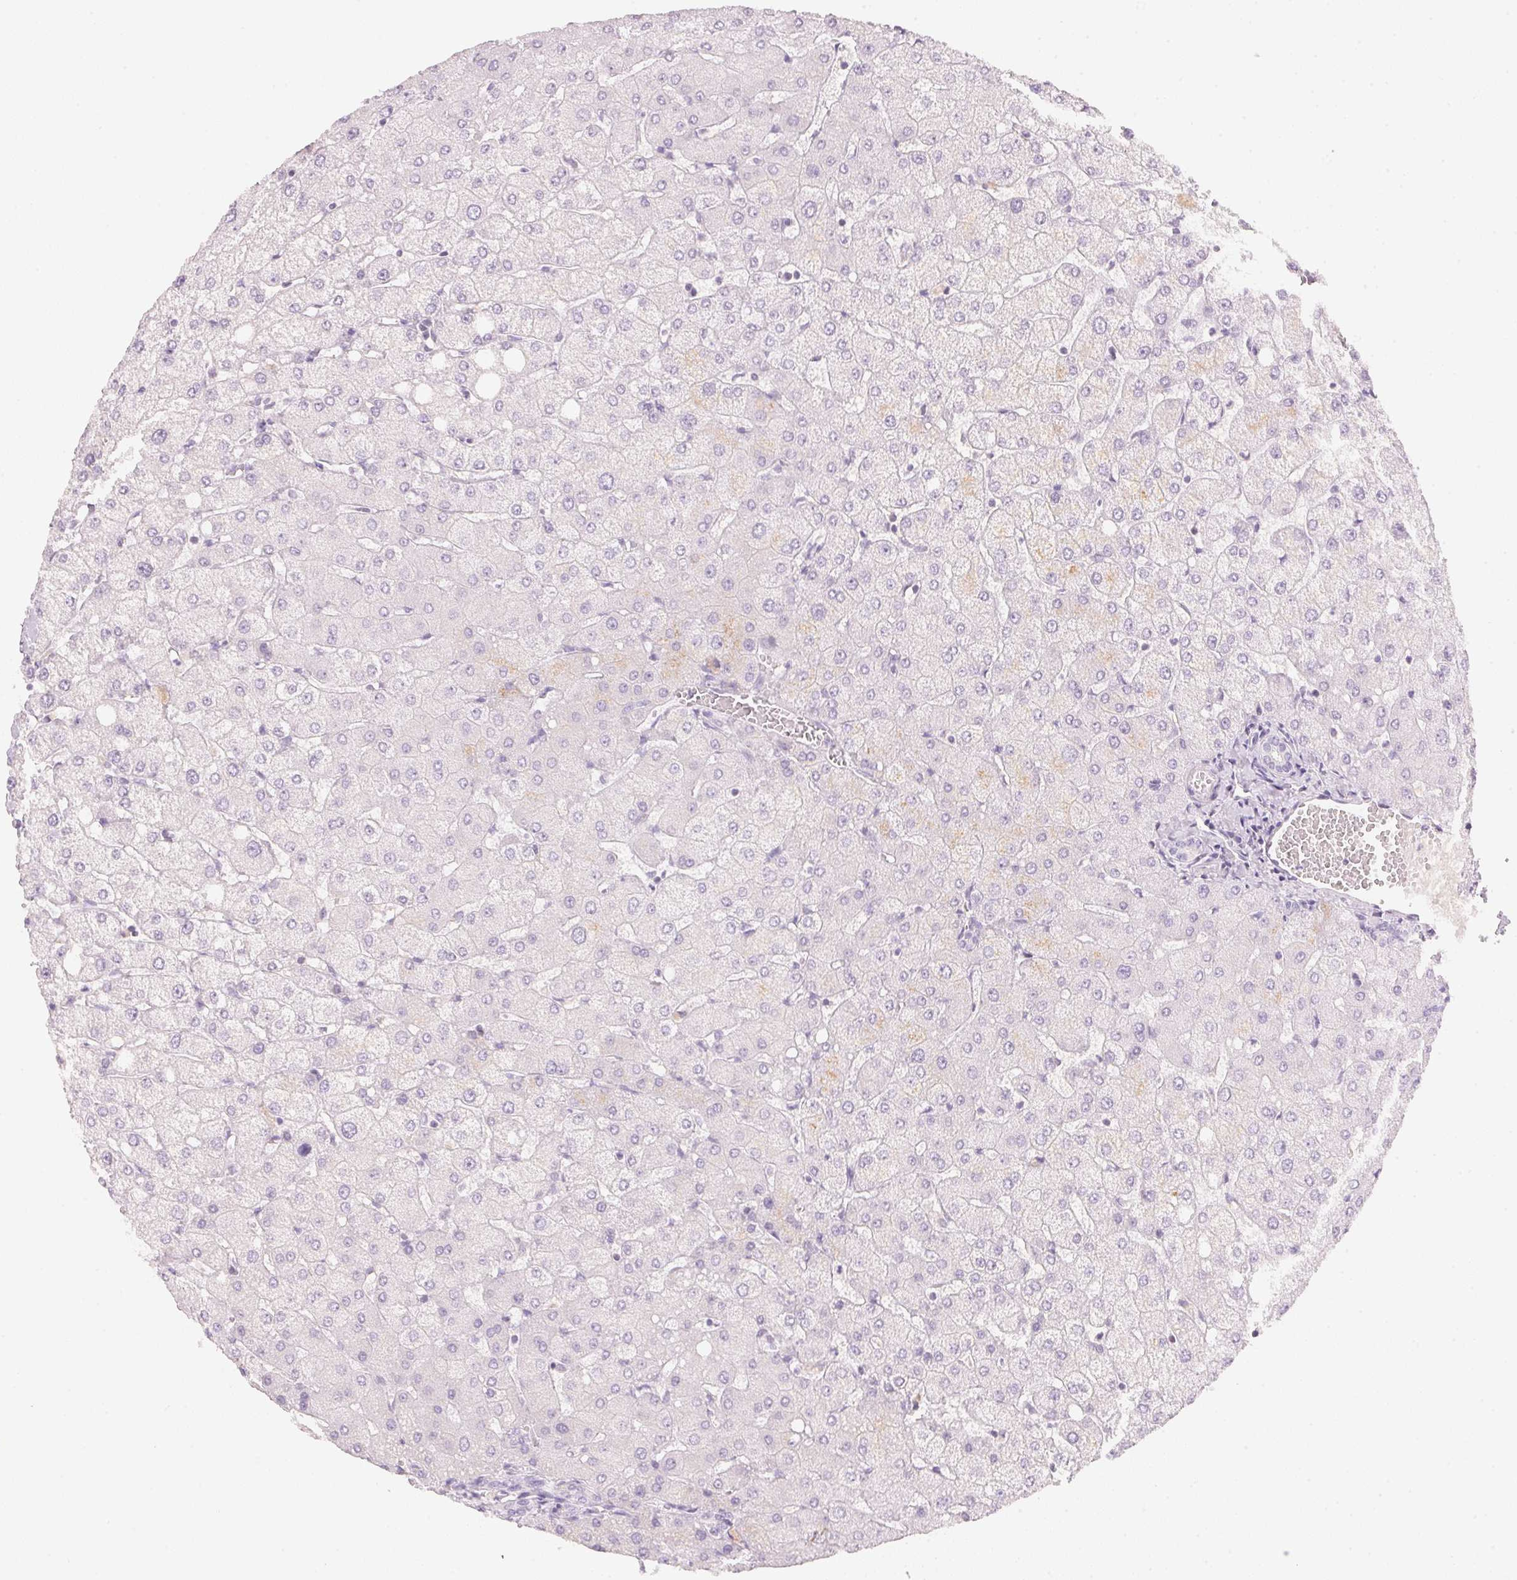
{"staining": {"intensity": "negative", "quantity": "none", "location": "none"}, "tissue": "liver", "cell_type": "Cholangiocytes", "image_type": "normal", "snomed": [{"axis": "morphology", "description": "Normal tissue, NOS"}, {"axis": "topography", "description": "Liver"}], "caption": "The IHC image has no significant positivity in cholangiocytes of liver. (Brightfield microscopy of DAB immunohistochemistry at high magnification).", "gene": "HOXB13", "patient": {"sex": "female", "age": 54}}